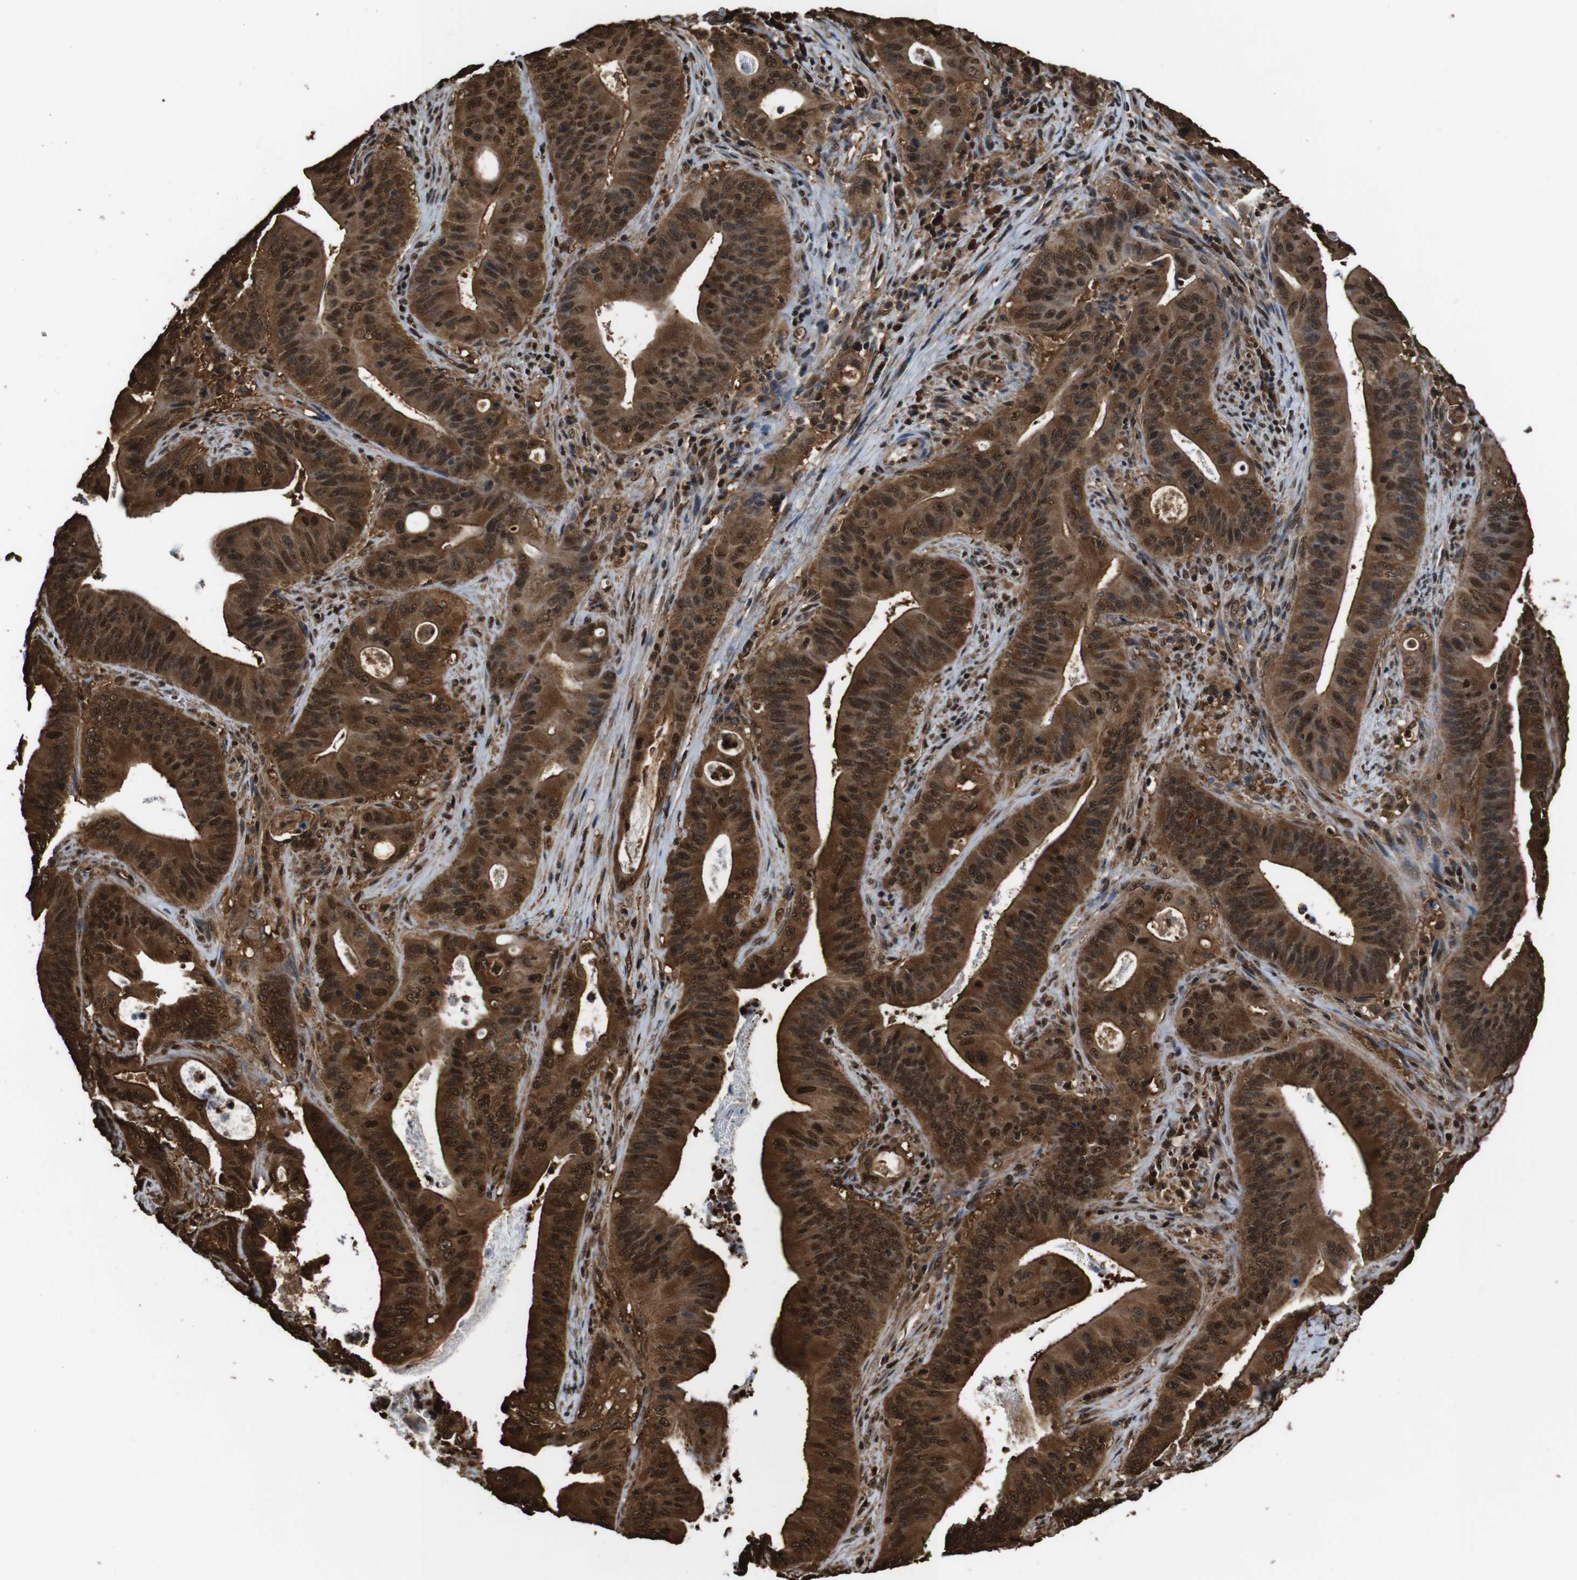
{"staining": {"intensity": "strong", "quantity": ">75%", "location": "cytoplasmic/membranous,nuclear"}, "tissue": "pancreatic cancer", "cell_type": "Tumor cells", "image_type": "cancer", "snomed": [{"axis": "morphology", "description": "Normal tissue, NOS"}, {"axis": "topography", "description": "Lymph node"}], "caption": "Human pancreatic cancer stained with a protein marker displays strong staining in tumor cells.", "gene": "VCP", "patient": {"sex": "male", "age": 62}}